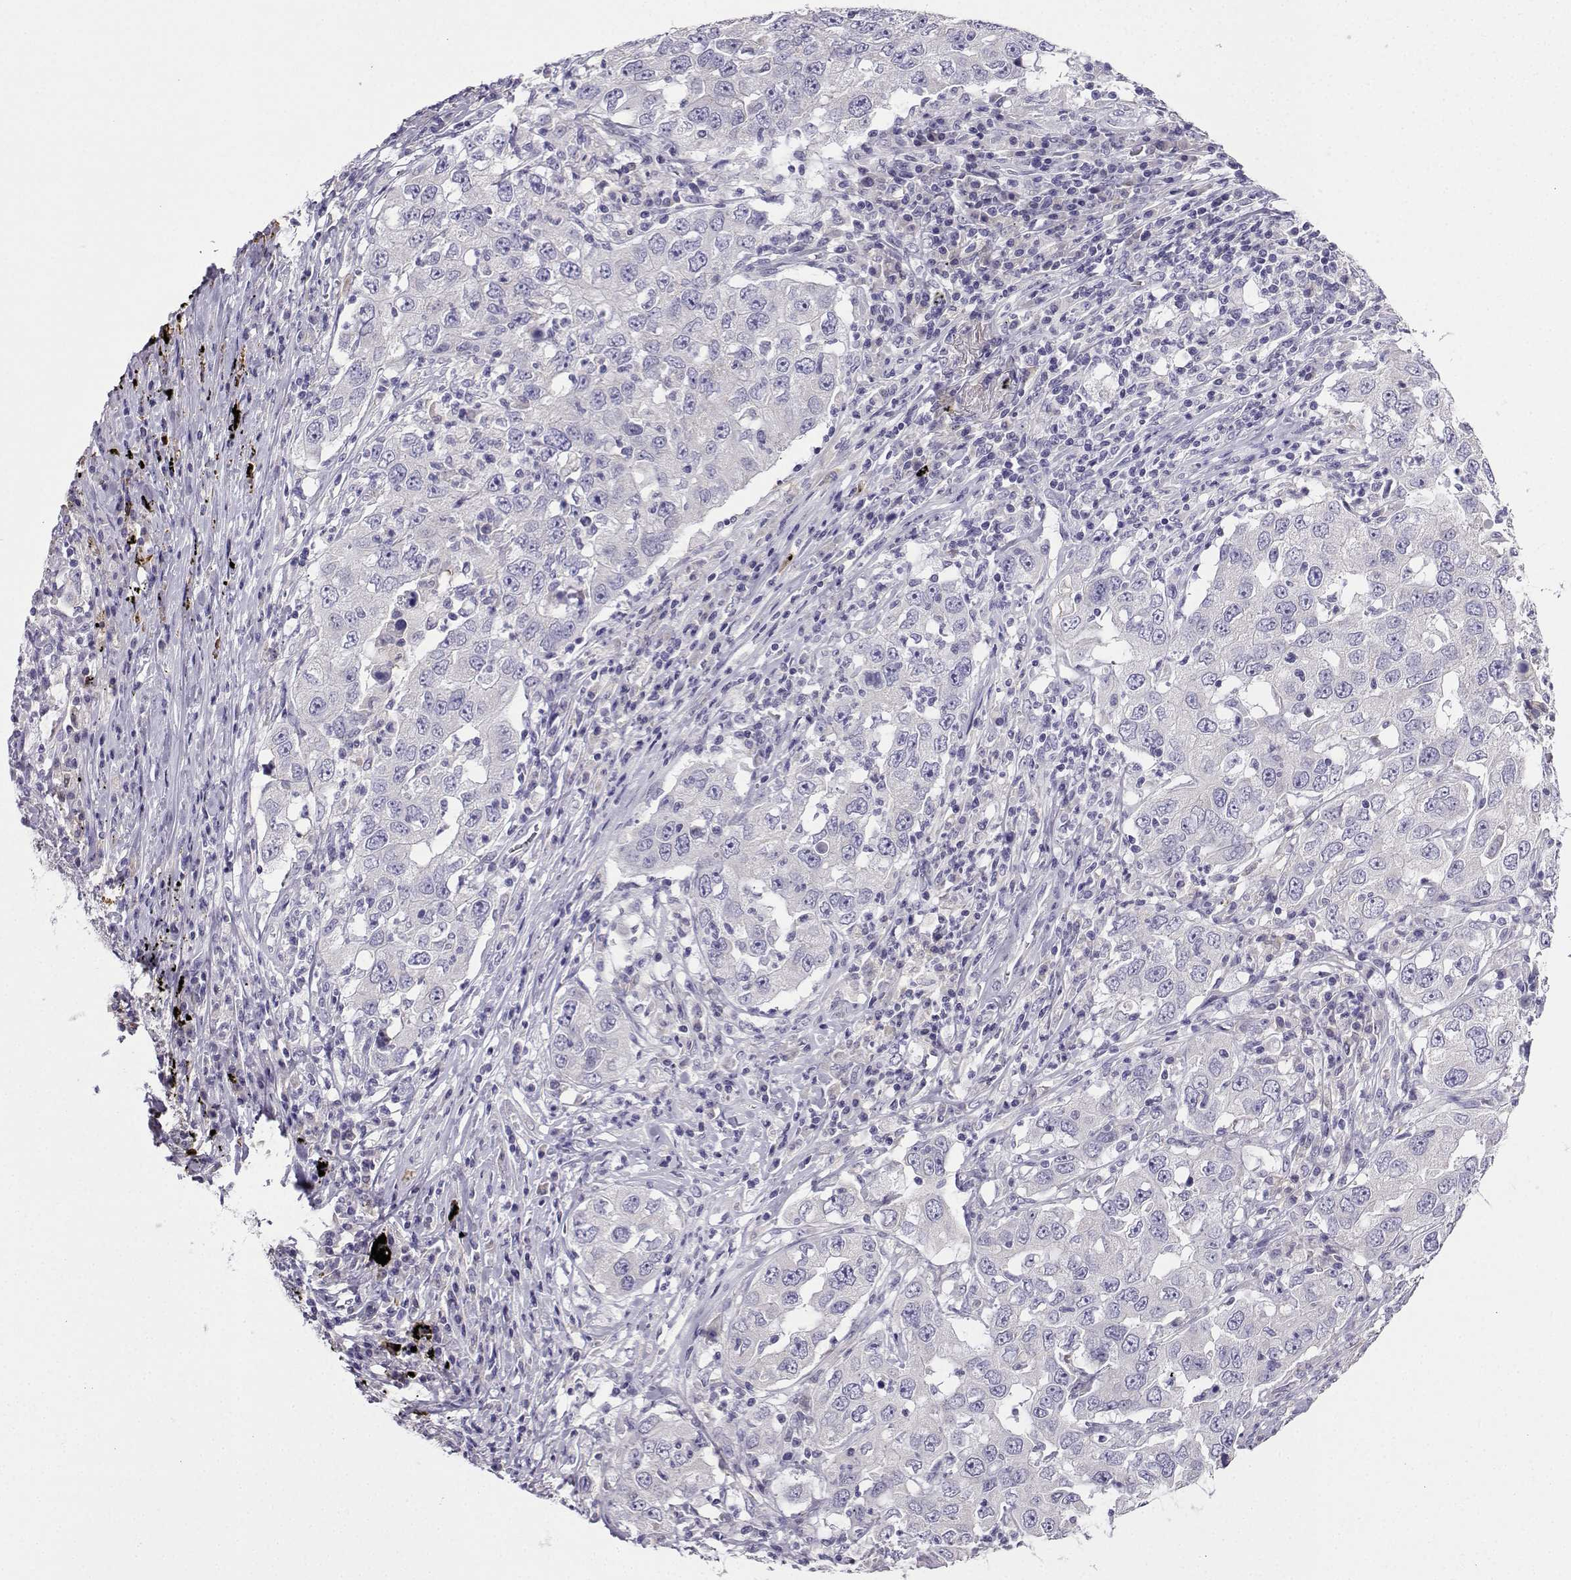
{"staining": {"intensity": "negative", "quantity": "none", "location": "none"}, "tissue": "lung cancer", "cell_type": "Tumor cells", "image_type": "cancer", "snomed": [{"axis": "morphology", "description": "Adenocarcinoma, NOS"}, {"axis": "topography", "description": "Lung"}], "caption": "Lung adenocarcinoma was stained to show a protein in brown. There is no significant expression in tumor cells.", "gene": "LINGO1", "patient": {"sex": "male", "age": 73}}